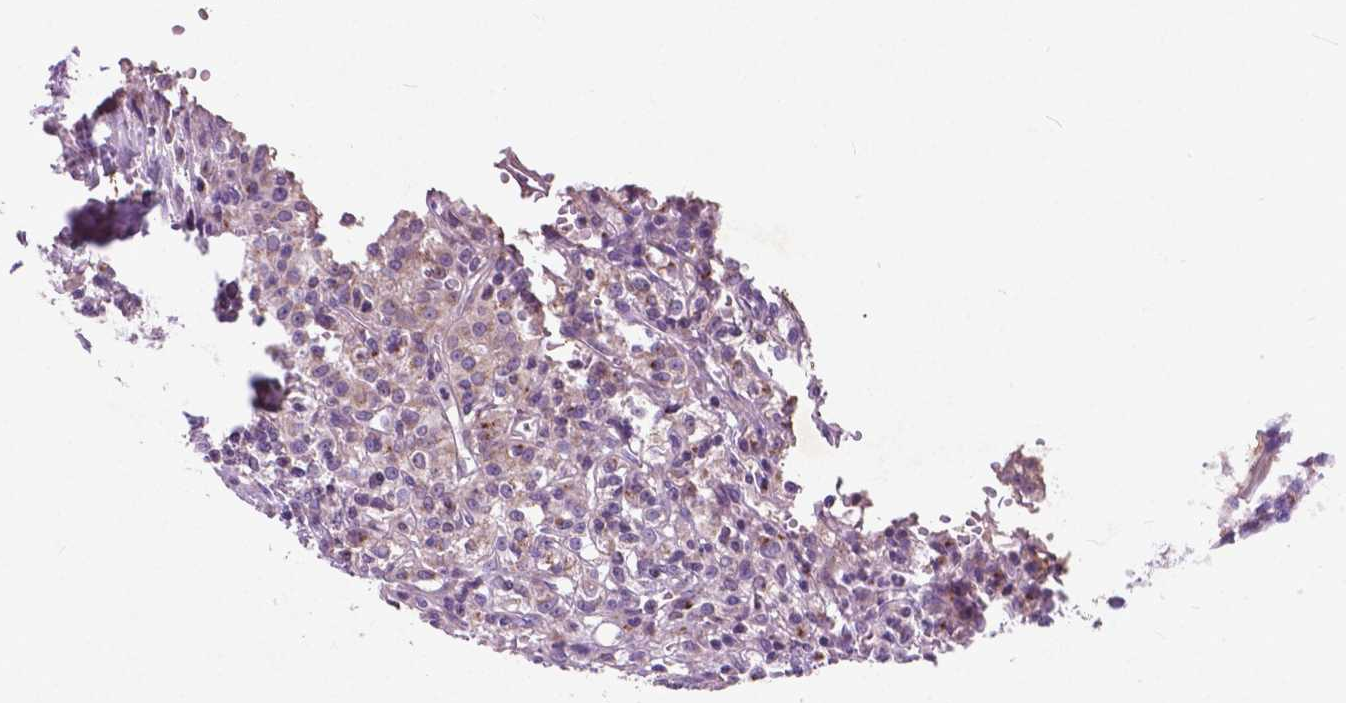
{"staining": {"intensity": "weak", "quantity": "<25%", "location": "cytoplasmic/membranous"}, "tissue": "renal cancer", "cell_type": "Tumor cells", "image_type": "cancer", "snomed": [{"axis": "morphology", "description": "Adenocarcinoma, NOS"}, {"axis": "topography", "description": "Kidney"}], "caption": "This is a histopathology image of immunohistochemistry (IHC) staining of renal cancer, which shows no staining in tumor cells.", "gene": "ATG4D", "patient": {"sex": "male", "age": 36}}